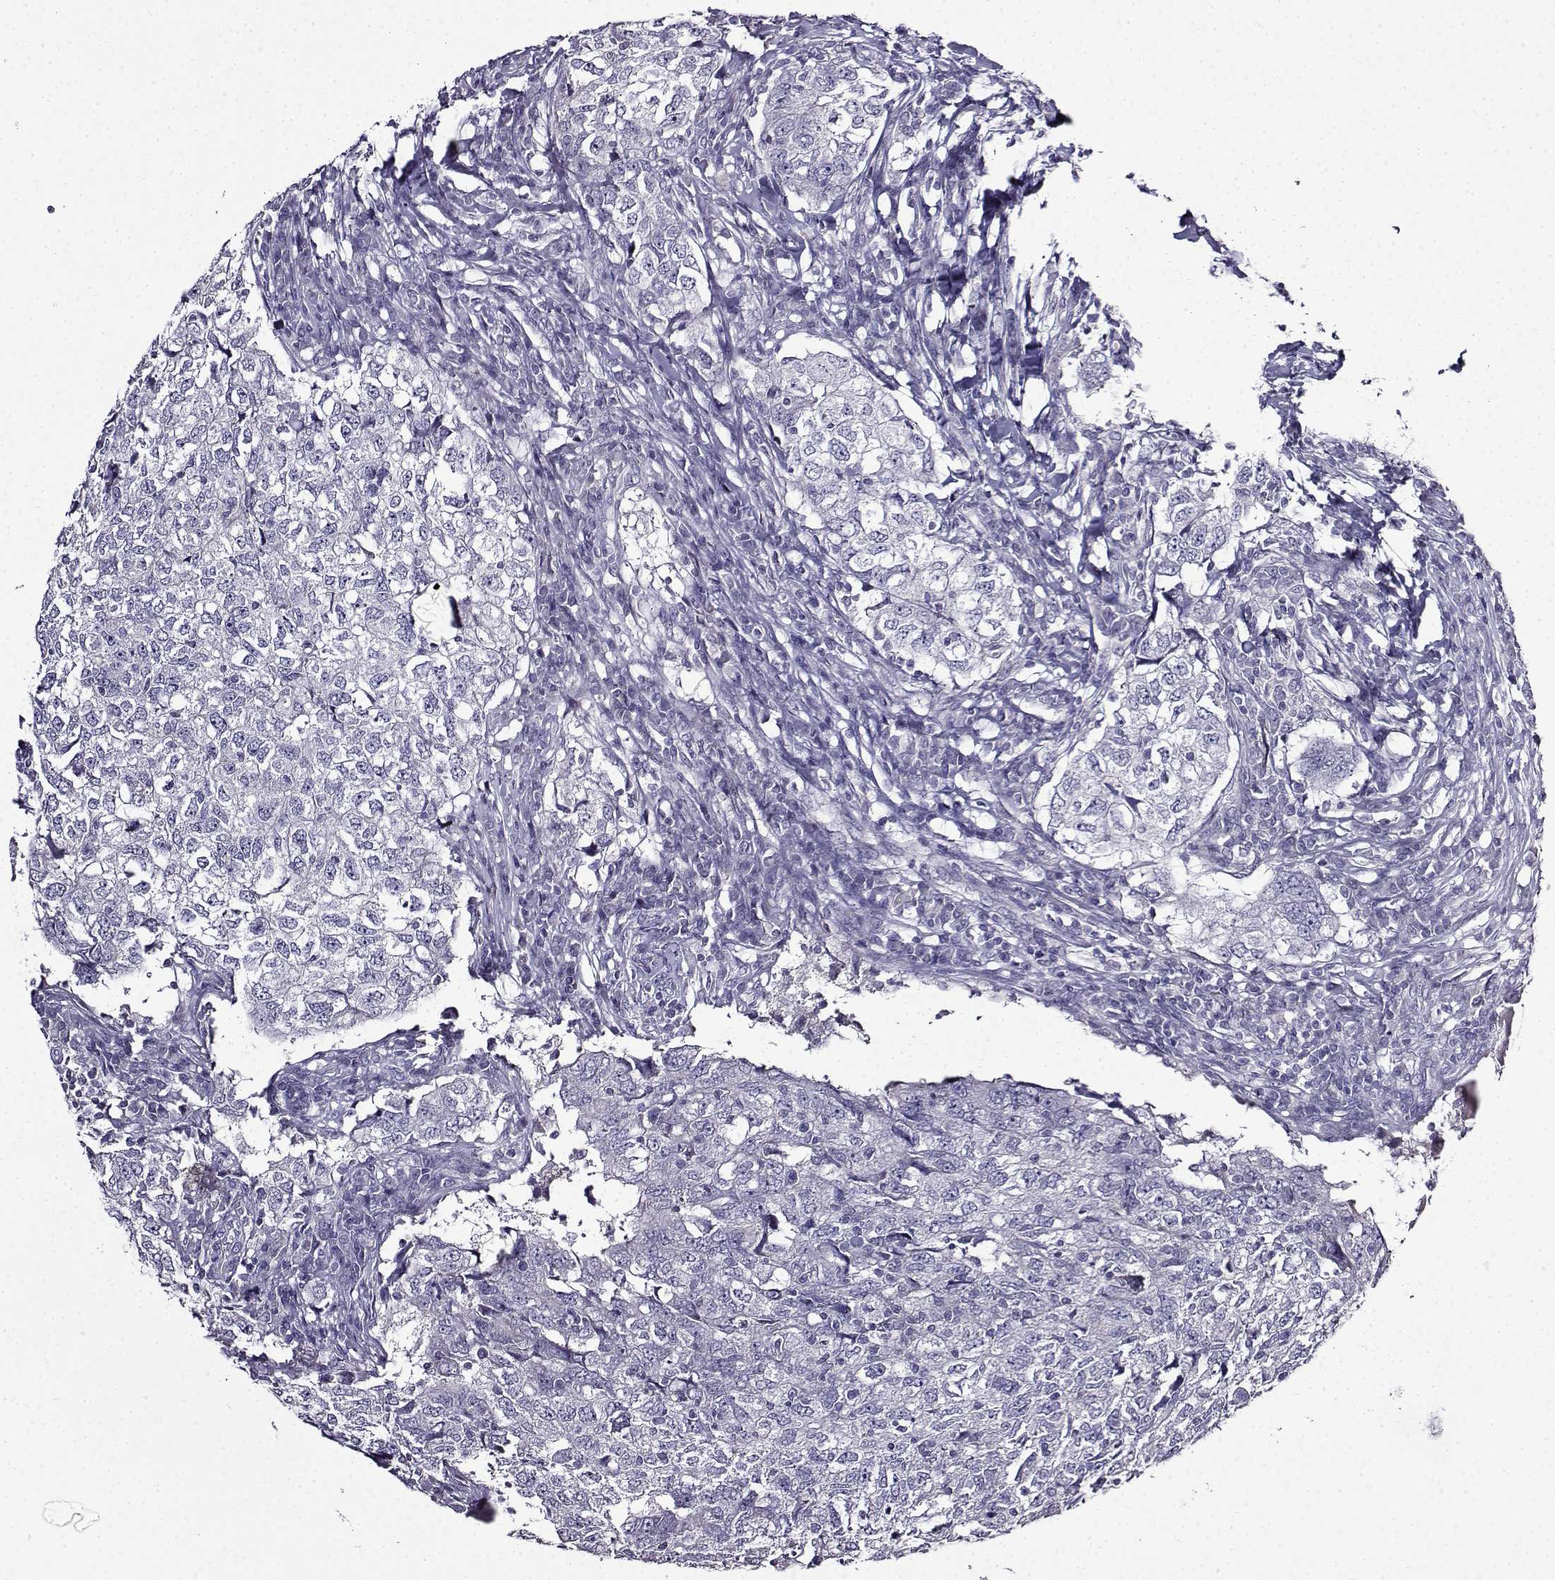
{"staining": {"intensity": "negative", "quantity": "none", "location": "none"}, "tissue": "breast cancer", "cell_type": "Tumor cells", "image_type": "cancer", "snomed": [{"axis": "morphology", "description": "Duct carcinoma"}, {"axis": "topography", "description": "Breast"}], "caption": "Human intraductal carcinoma (breast) stained for a protein using immunohistochemistry (IHC) displays no staining in tumor cells.", "gene": "TMEM266", "patient": {"sex": "female", "age": 30}}